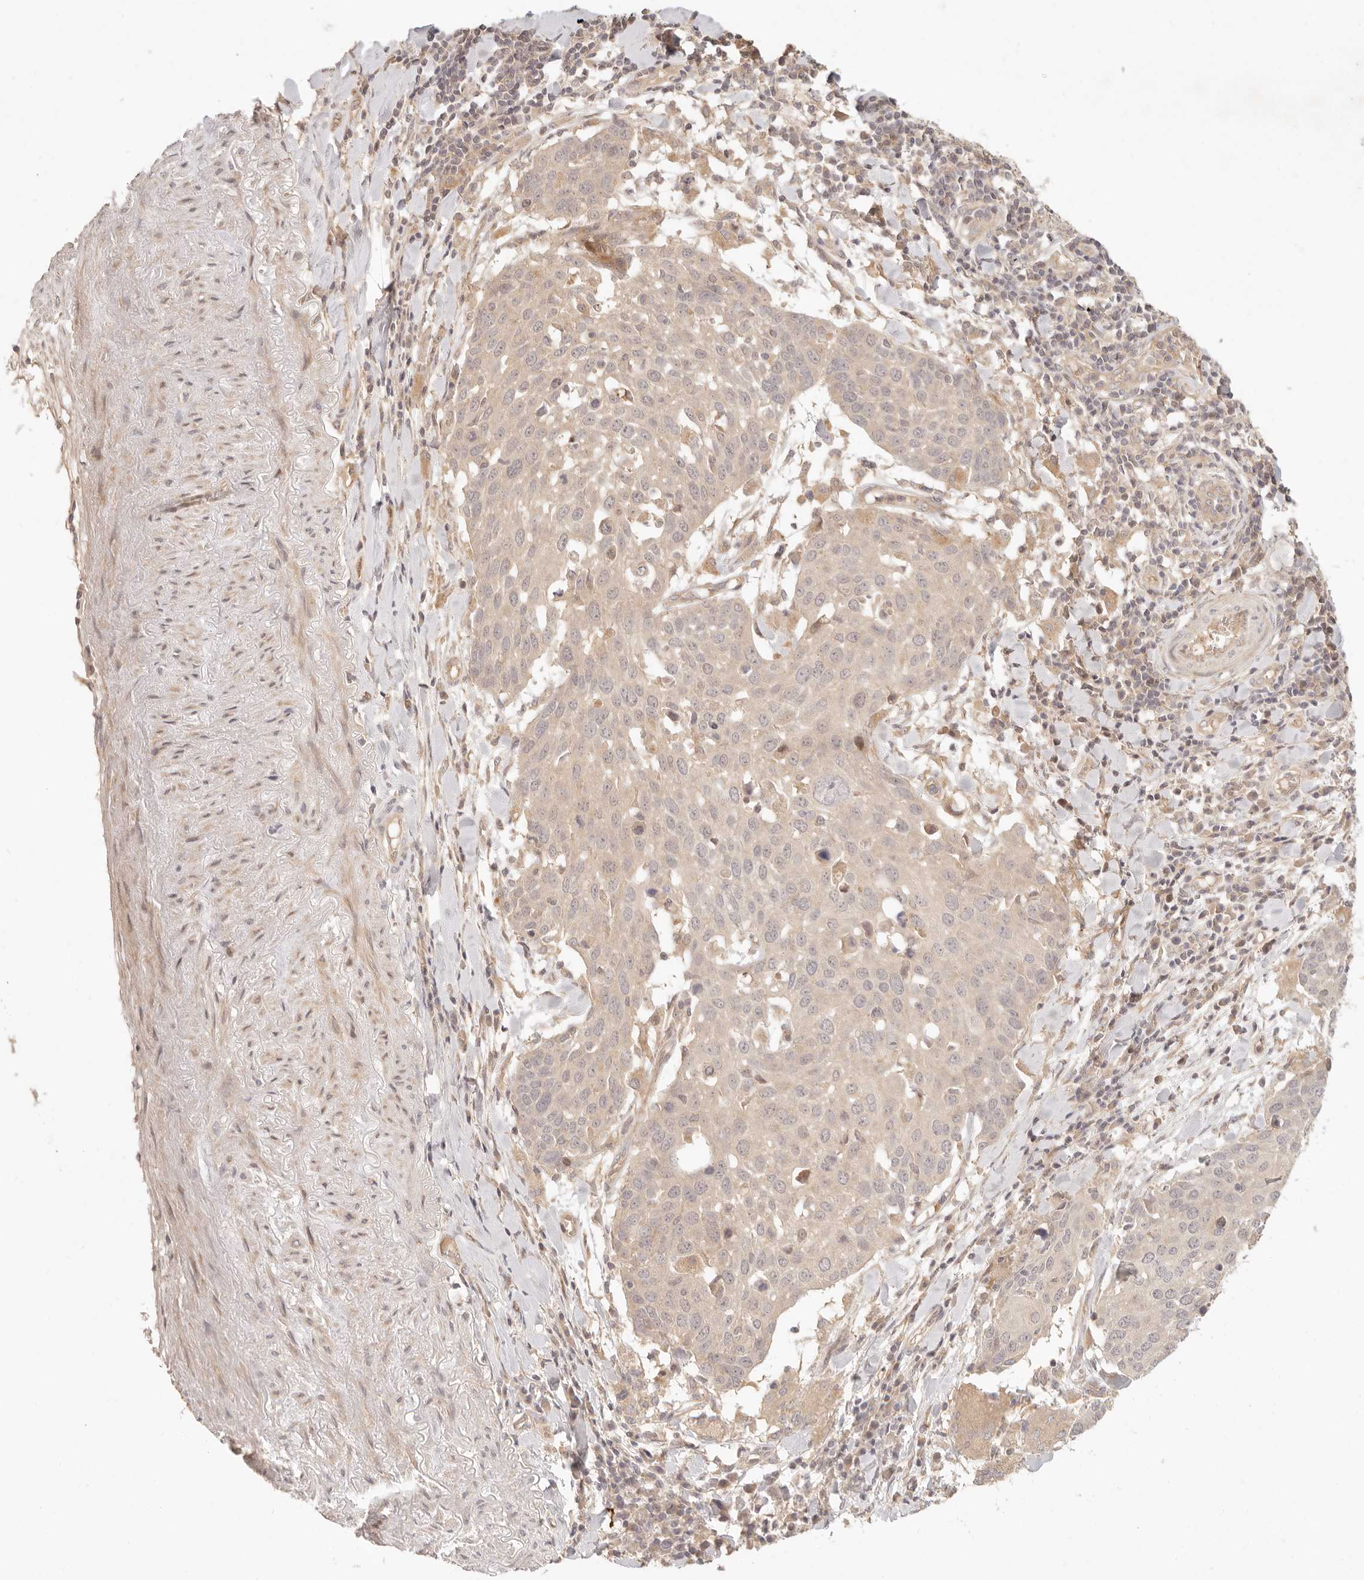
{"staining": {"intensity": "negative", "quantity": "none", "location": "none"}, "tissue": "lung cancer", "cell_type": "Tumor cells", "image_type": "cancer", "snomed": [{"axis": "morphology", "description": "Squamous cell carcinoma, NOS"}, {"axis": "topography", "description": "Lung"}], "caption": "Human lung cancer (squamous cell carcinoma) stained for a protein using immunohistochemistry shows no positivity in tumor cells.", "gene": "PPP1R3B", "patient": {"sex": "male", "age": 65}}